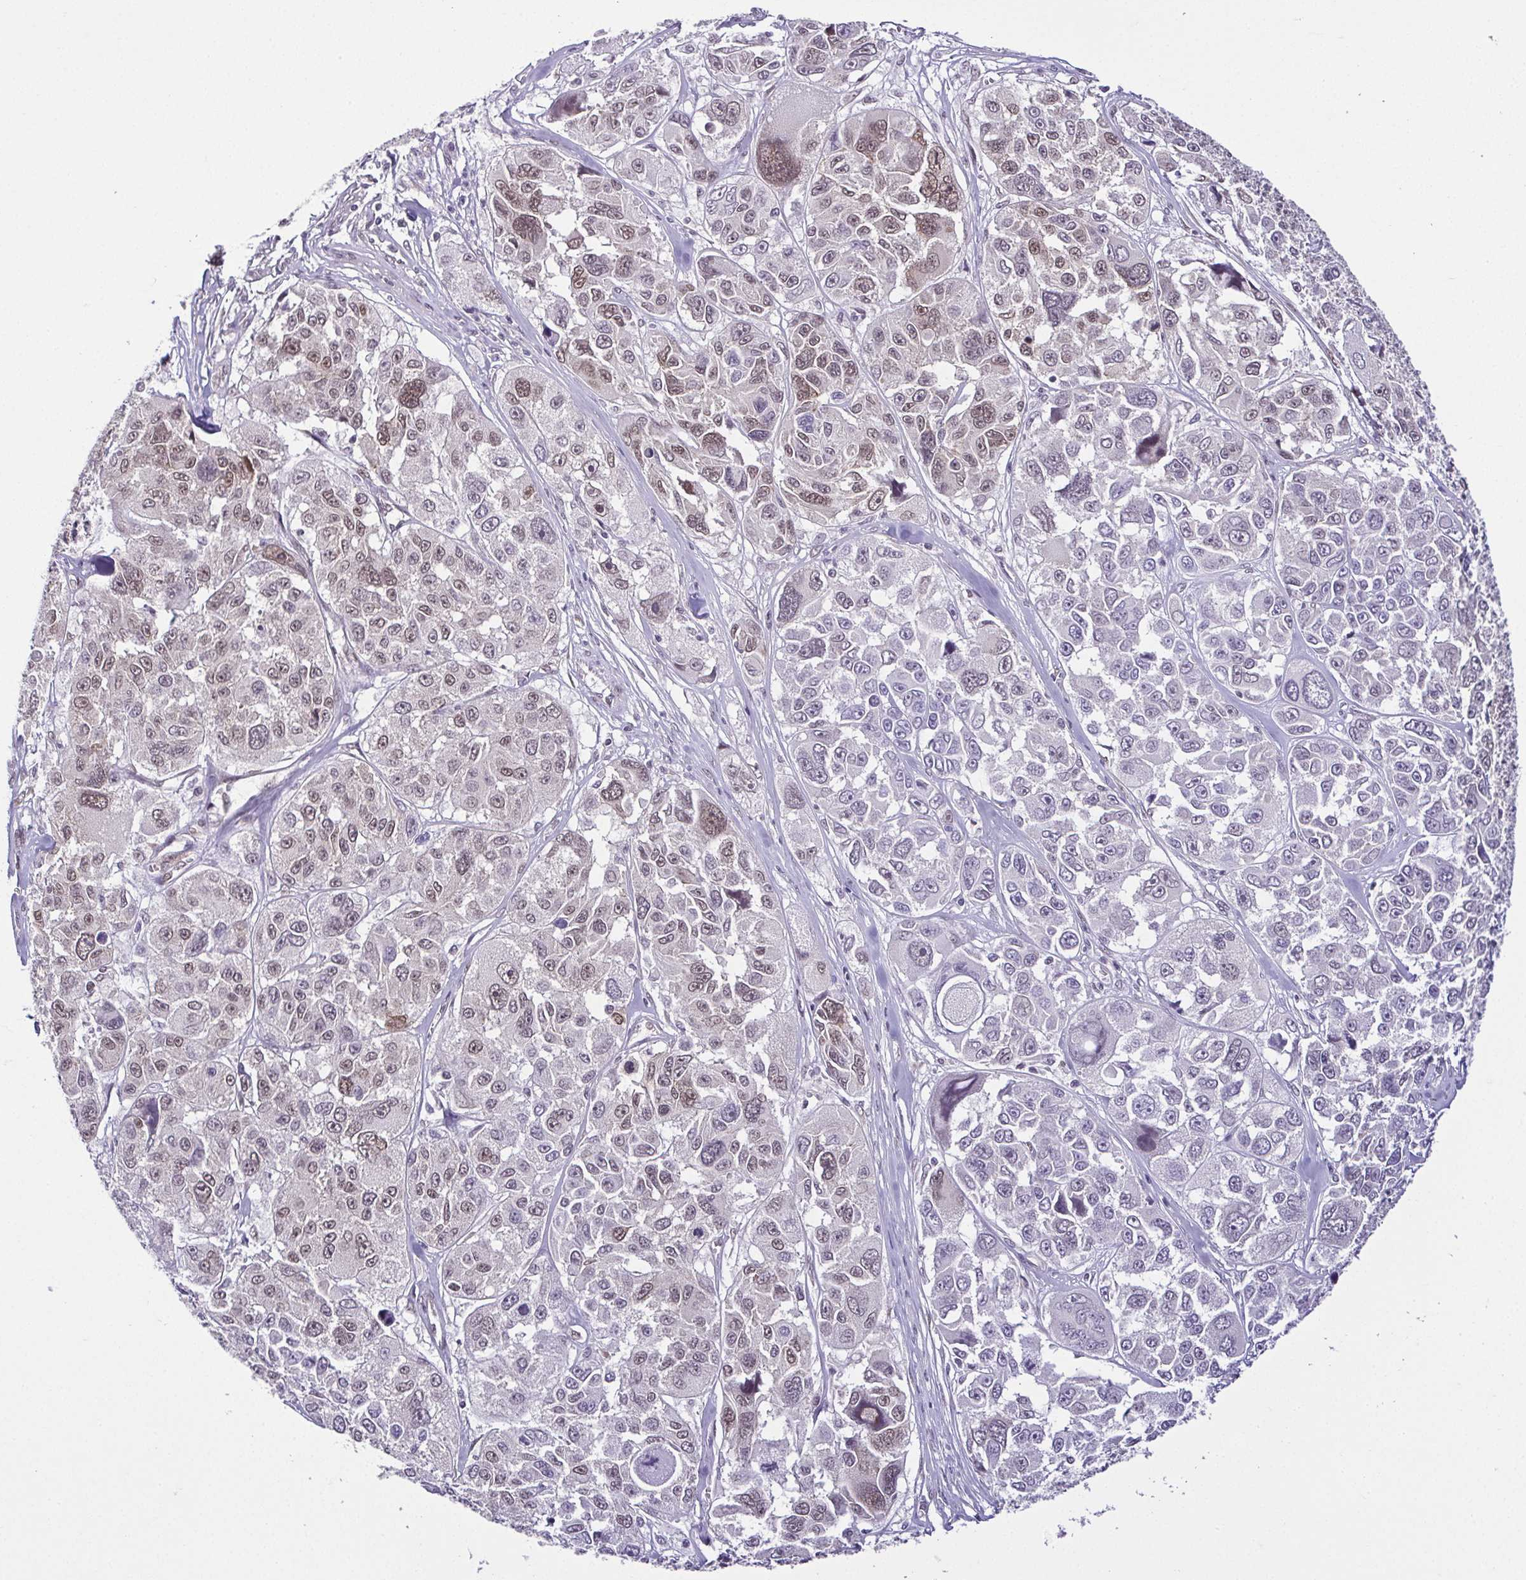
{"staining": {"intensity": "moderate", "quantity": "<25%", "location": "nuclear"}, "tissue": "melanoma", "cell_type": "Tumor cells", "image_type": "cancer", "snomed": [{"axis": "morphology", "description": "Malignant melanoma, NOS"}, {"axis": "topography", "description": "Skin"}], "caption": "Protein expression analysis of human malignant melanoma reveals moderate nuclear positivity in approximately <25% of tumor cells.", "gene": "RBM3", "patient": {"sex": "female", "age": 66}}